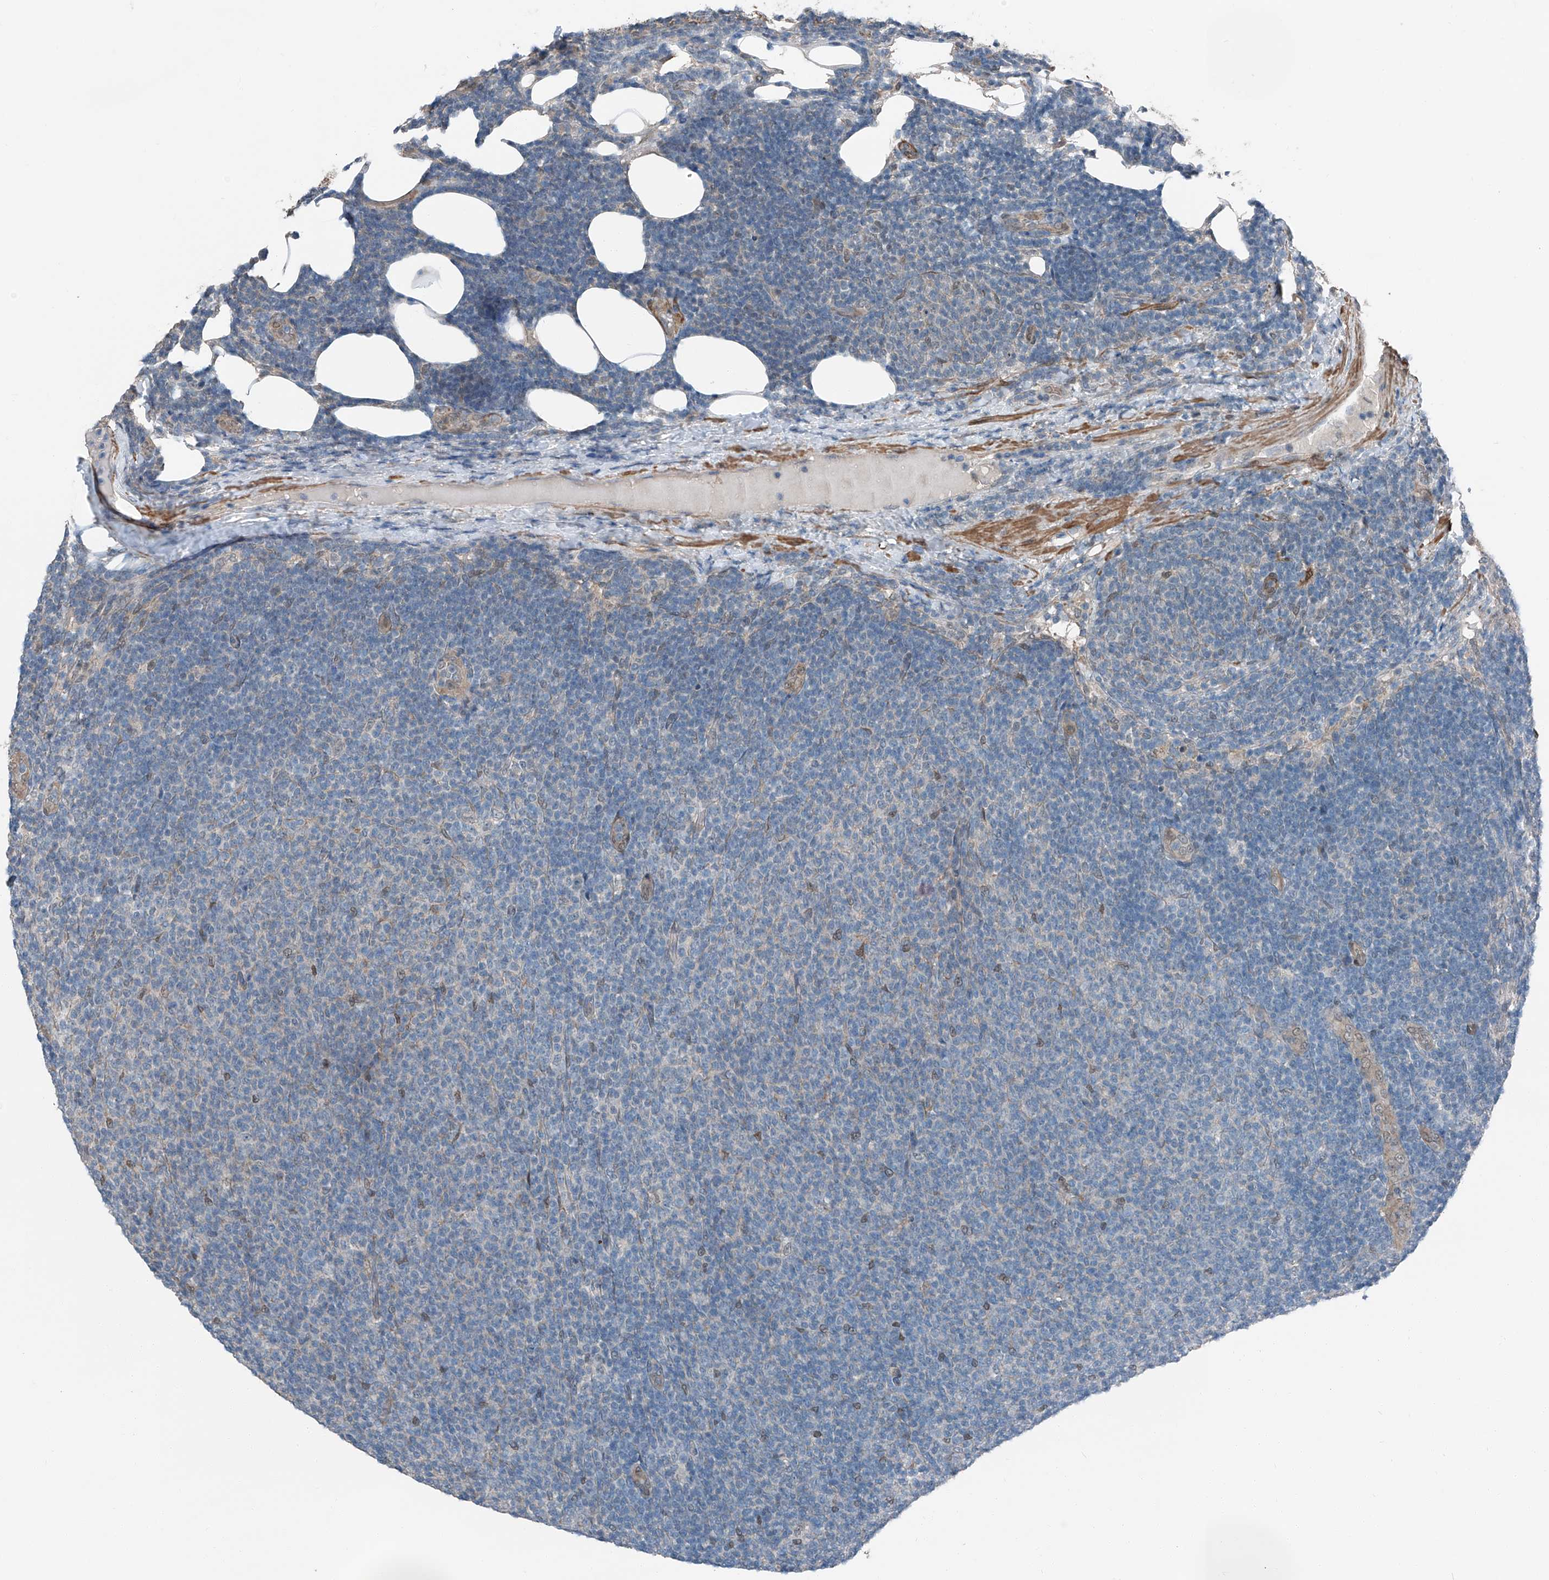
{"staining": {"intensity": "negative", "quantity": "none", "location": "none"}, "tissue": "lymphoma", "cell_type": "Tumor cells", "image_type": "cancer", "snomed": [{"axis": "morphology", "description": "Malignant lymphoma, non-Hodgkin's type, Low grade"}, {"axis": "topography", "description": "Lymph node"}], "caption": "Tumor cells show no significant protein expression in malignant lymphoma, non-Hodgkin's type (low-grade).", "gene": "HSPA6", "patient": {"sex": "male", "age": 66}}